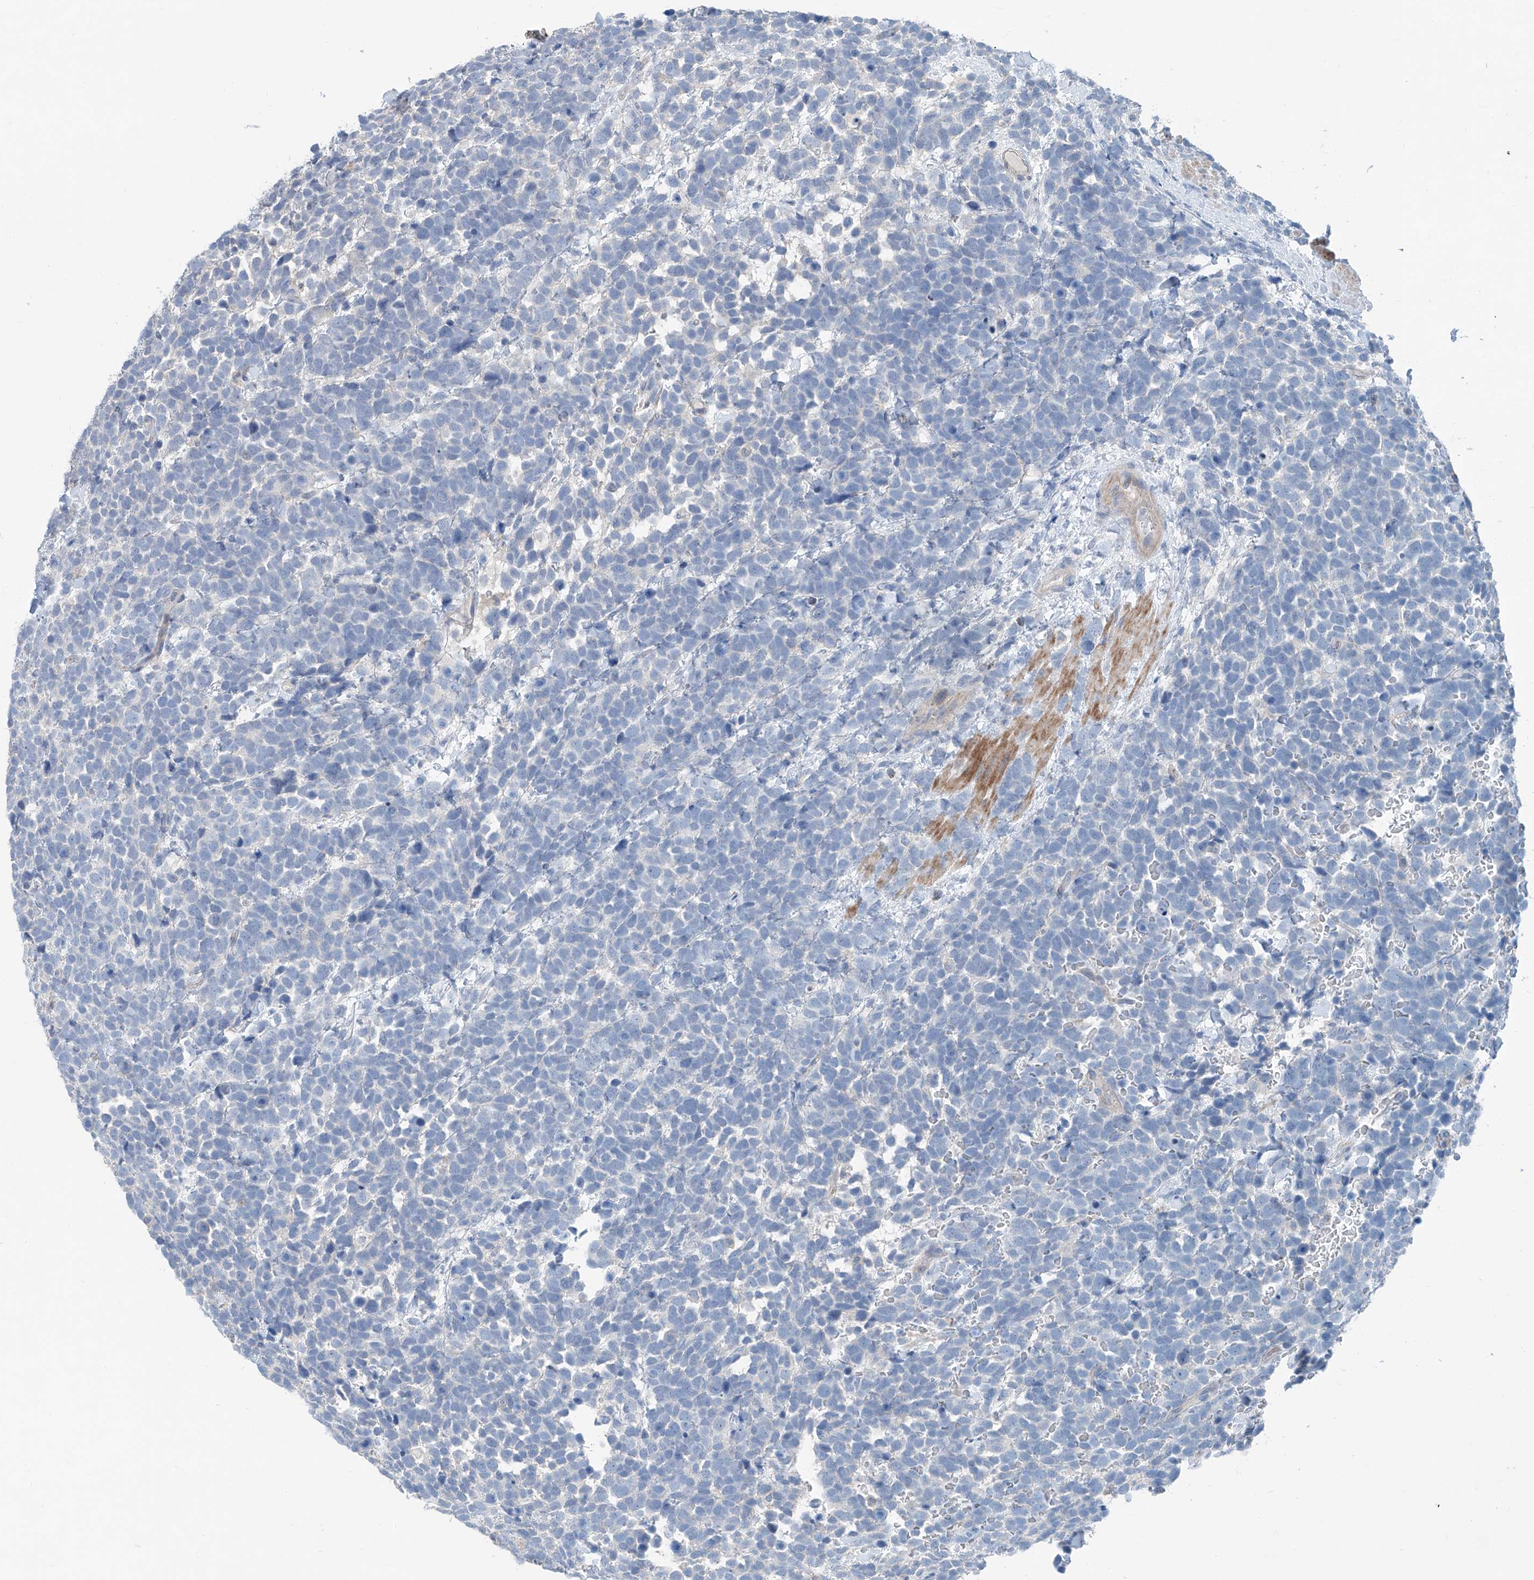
{"staining": {"intensity": "negative", "quantity": "none", "location": "none"}, "tissue": "urothelial cancer", "cell_type": "Tumor cells", "image_type": "cancer", "snomed": [{"axis": "morphology", "description": "Urothelial carcinoma, High grade"}, {"axis": "topography", "description": "Urinary bladder"}], "caption": "A high-resolution image shows immunohistochemistry (IHC) staining of urothelial cancer, which reveals no significant staining in tumor cells. (DAB (3,3'-diaminobenzidine) IHC visualized using brightfield microscopy, high magnification).", "gene": "ANKRD34A", "patient": {"sex": "female", "age": 82}}